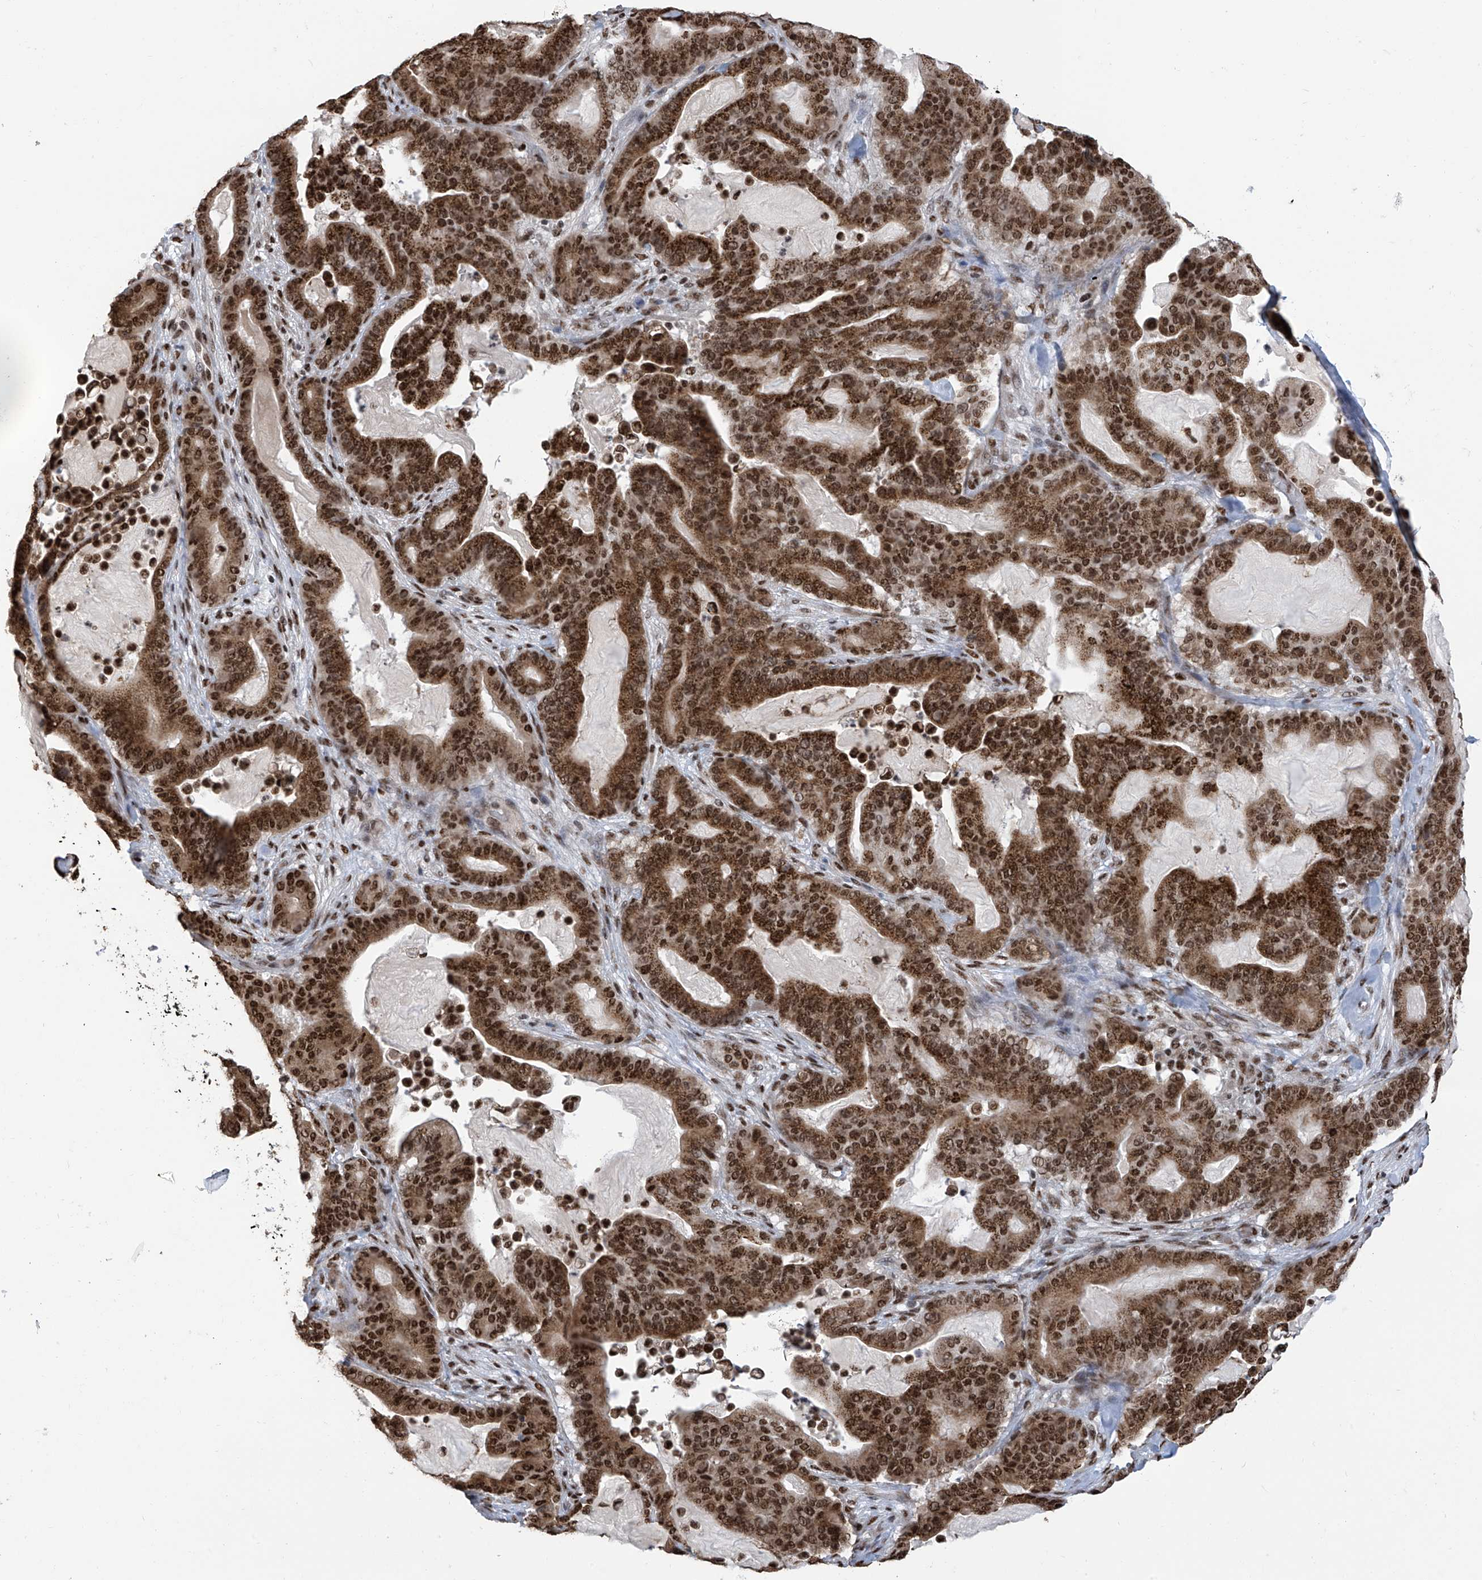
{"staining": {"intensity": "strong", "quantity": ">75%", "location": "cytoplasmic/membranous,nuclear"}, "tissue": "pancreatic cancer", "cell_type": "Tumor cells", "image_type": "cancer", "snomed": [{"axis": "morphology", "description": "Adenocarcinoma, NOS"}, {"axis": "topography", "description": "Pancreas"}], "caption": "IHC photomicrograph of neoplastic tissue: human pancreatic cancer stained using IHC displays high levels of strong protein expression localized specifically in the cytoplasmic/membranous and nuclear of tumor cells, appearing as a cytoplasmic/membranous and nuclear brown color.", "gene": "APLF", "patient": {"sex": "male", "age": 63}}